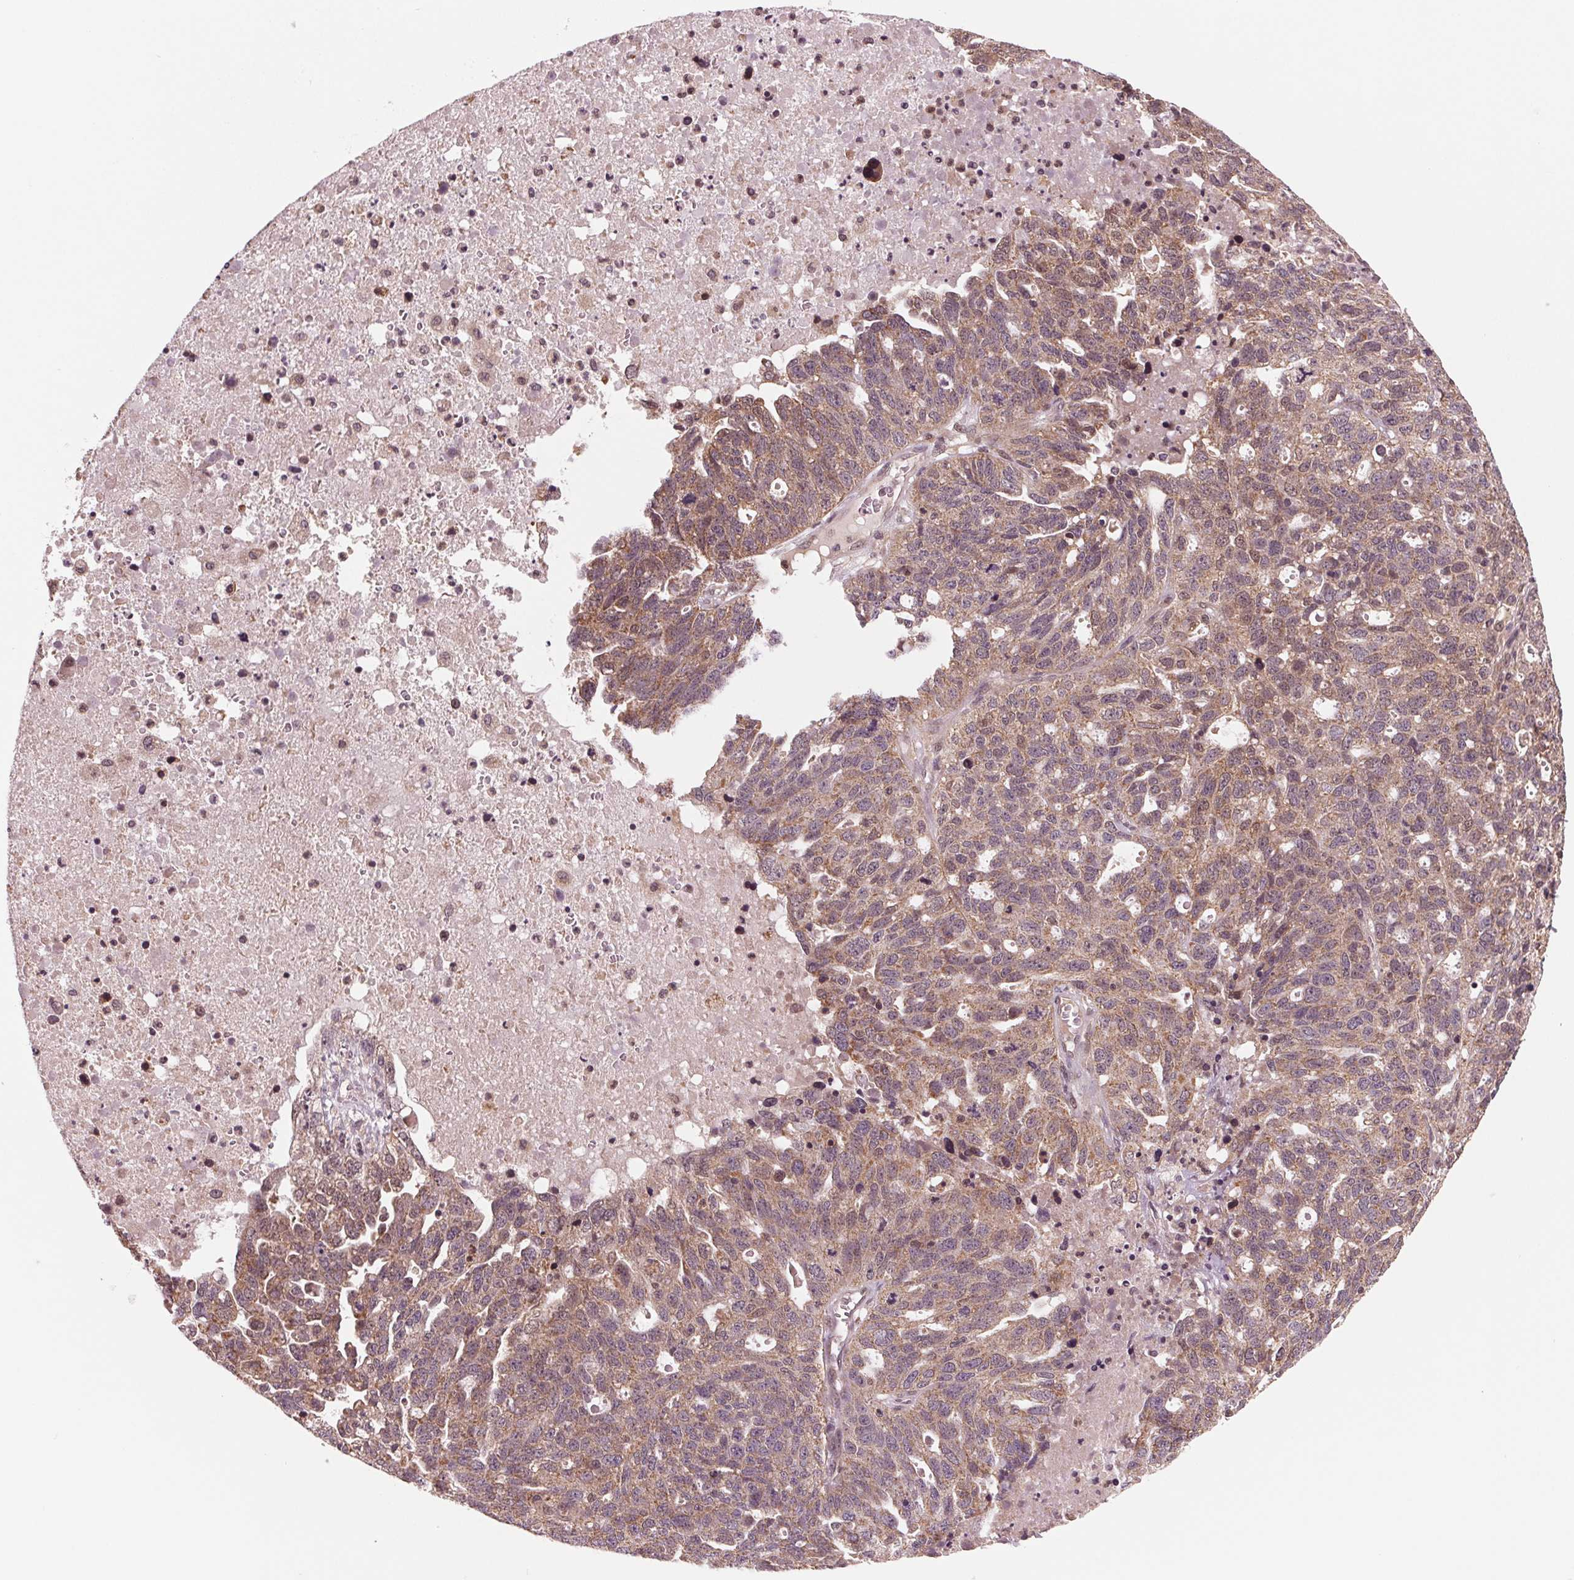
{"staining": {"intensity": "weak", "quantity": "25%-75%", "location": "cytoplasmic/membranous"}, "tissue": "ovarian cancer", "cell_type": "Tumor cells", "image_type": "cancer", "snomed": [{"axis": "morphology", "description": "Cystadenocarcinoma, serous, NOS"}, {"axis": "topography", "description": "Ovary"}], "caption": "Immunohistochemical staining of ovarian cancer reveals weak cytoplasmic/membranous protein staining in approximately 25%-75% of tumor cells.", "gene": "STAT3", "patient": {"sex": "female", "age": 71}}